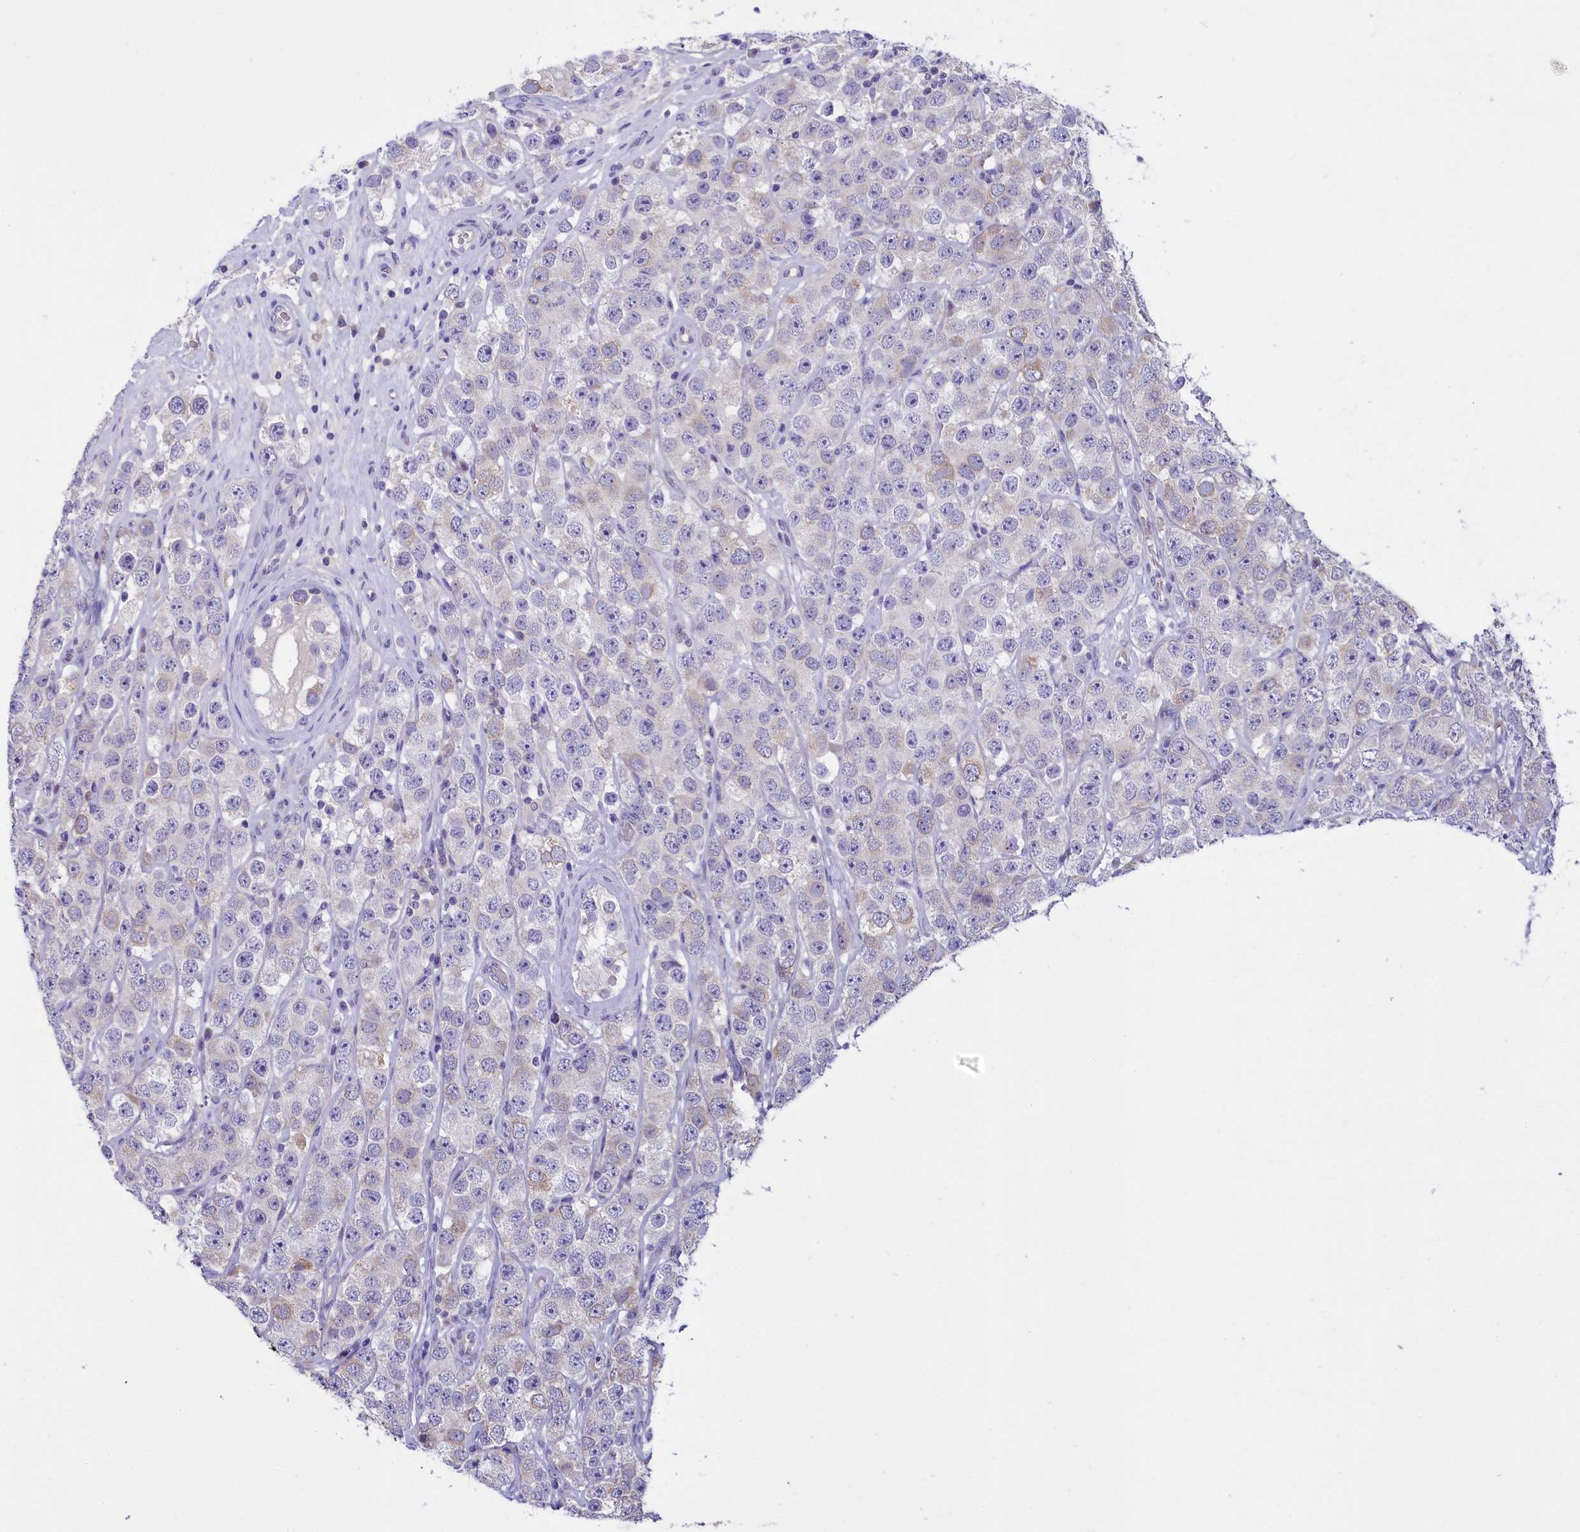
{"staining": {"intensity": "weak", "quantity": "<25%", "location": "cytoplasmic/membranous"}, "tissue": "testis cancer", "cell_type": "Tumor cells", "image_type": "cancer", "snomed": [{"axis": "morphology", "description": "Seminoma, NOS"}, {"axis": "topography", "description": "Testis"}], "caption": "Protein analysis of testis cancer (seminoma) displays no significant positivity in tumor cells.", "gene": "MEMO1", "patient": {"sex": "male", "age": 28}}